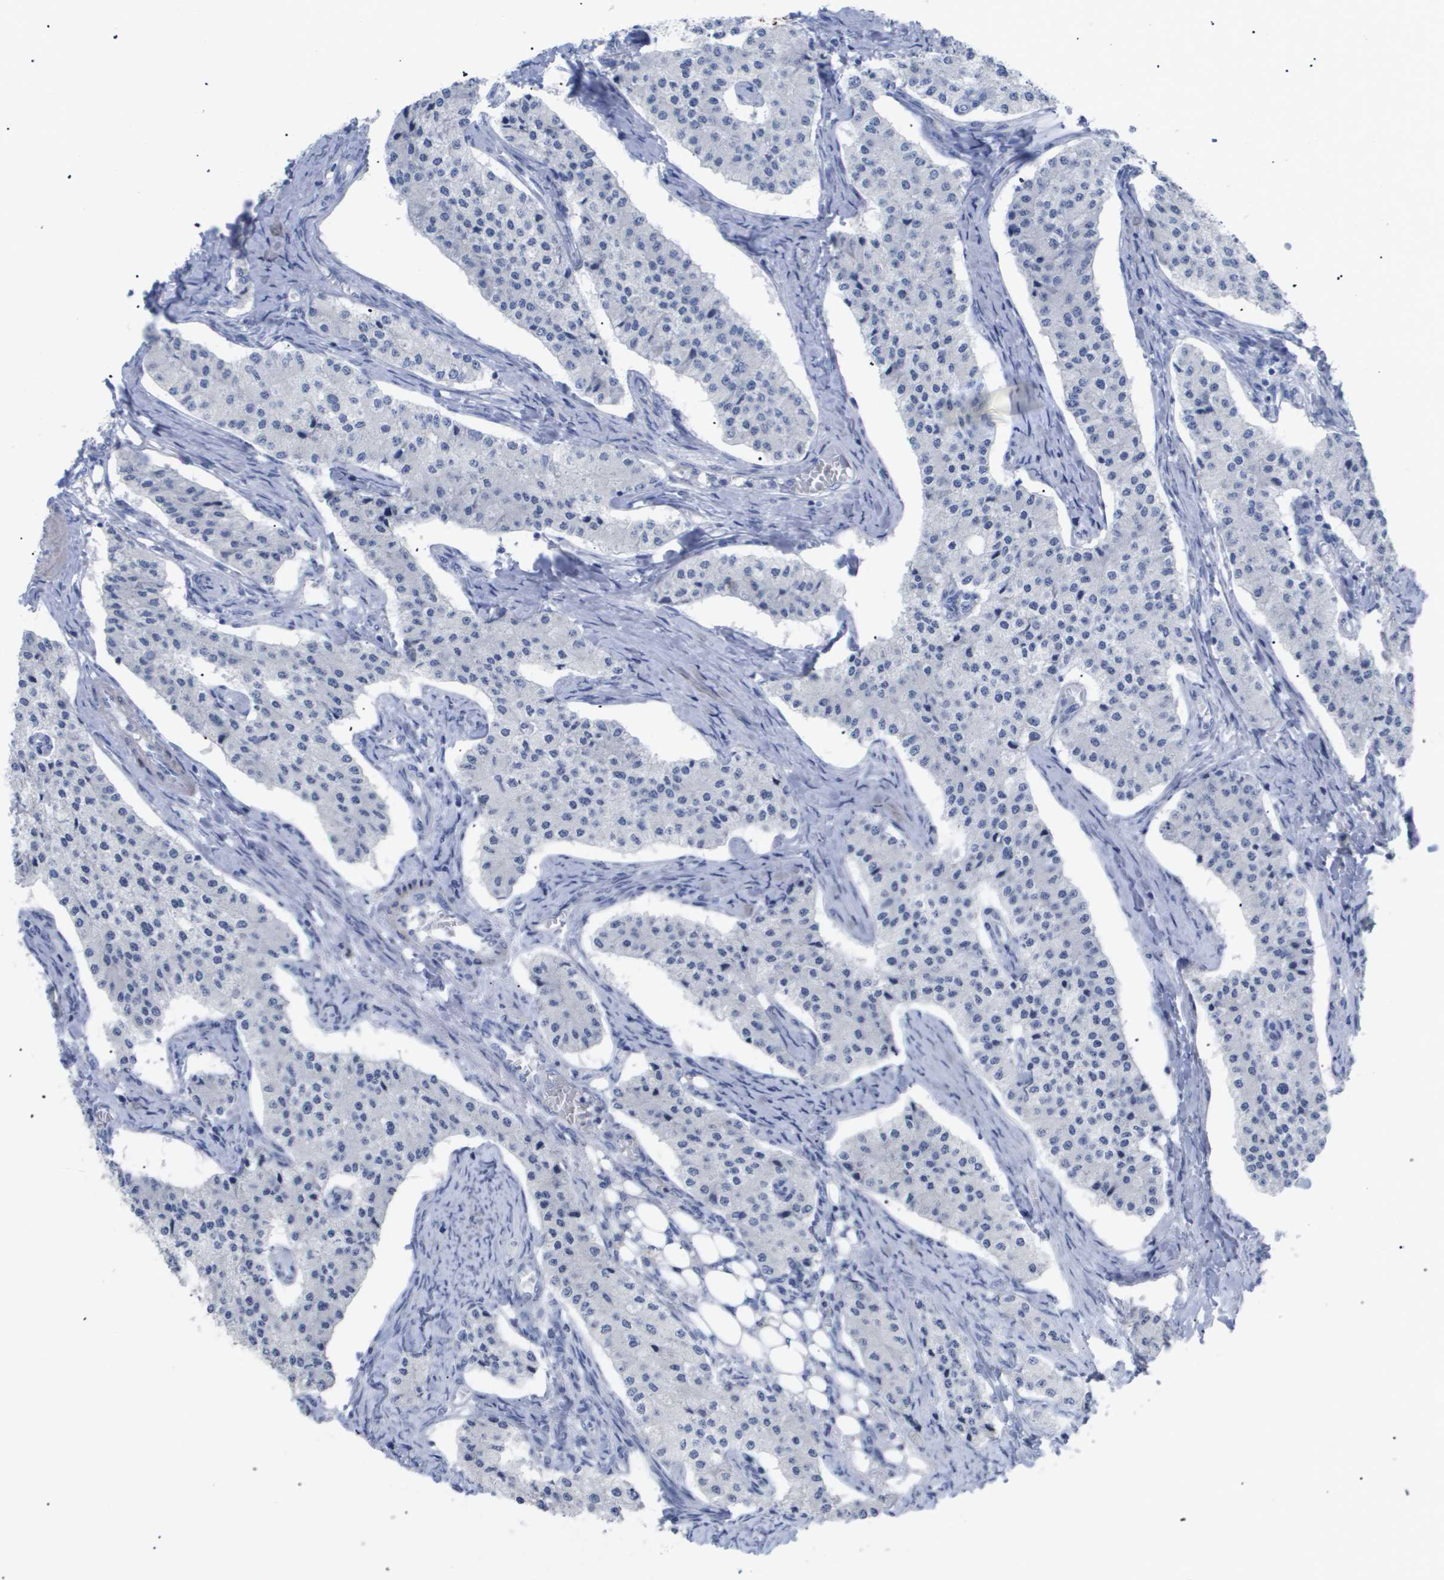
{"staining": {"intensity": "negative", "quantity": "none", "location": "none"}, "tissue": "carcinoid", "cell_type": "Tumor cells", "image_type": "cancer", "snomed": [{"axis": "morphology", "description": "Carcinoid, malignant, NOS"}, {"axis": "topography", "description": "Colon"}], "caption": "Carcinoid stained for a protein using IHC exhibits no staining tumor cells.", "gene": "CAV3", "patient": {"sex": "female", "age": 52}}